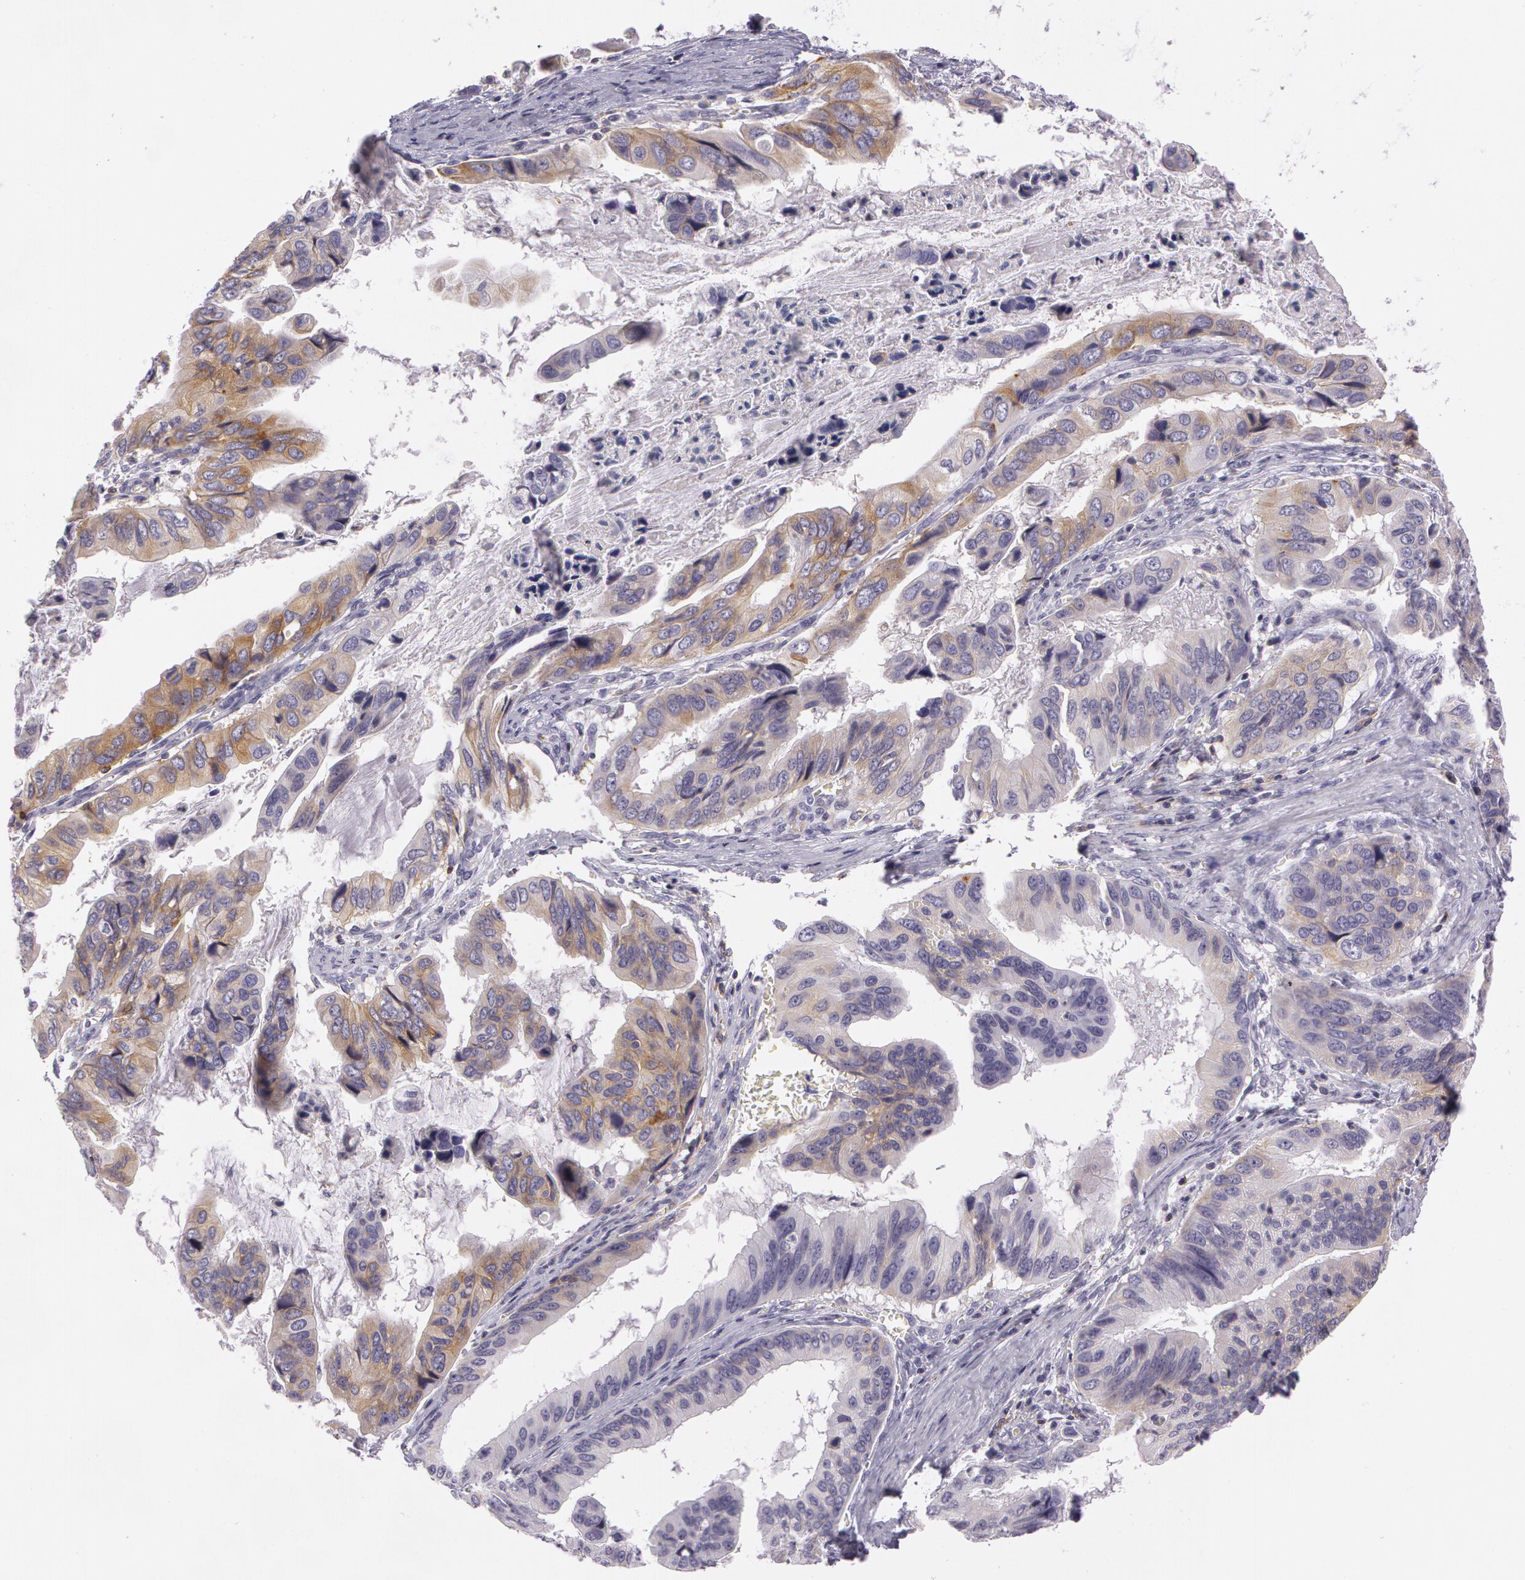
{"staining": {"intensity": "weak", "quantity": ">75%", "location": "cytoplasmic/membranous"}, "tissue": "stomach cancer", "cell_type": "Tumor cells", "image_type": "cancer", "snomed": [{"axis": "morphology", "description": "Adenocarcinoma, NOS"}, {"axis": "topography", "description": "Stomach, upper"}], "caption": "This photomicrograph reveals stomach adenocarcinoma stained with IHC to label a protein in brown. The cytoplasmic/membranous of tumor cells show weak positivity for the protein. Nuclei are counter-stained blue.", "gene": "LY75", "patient": {"sex": "male", "age": 80}}